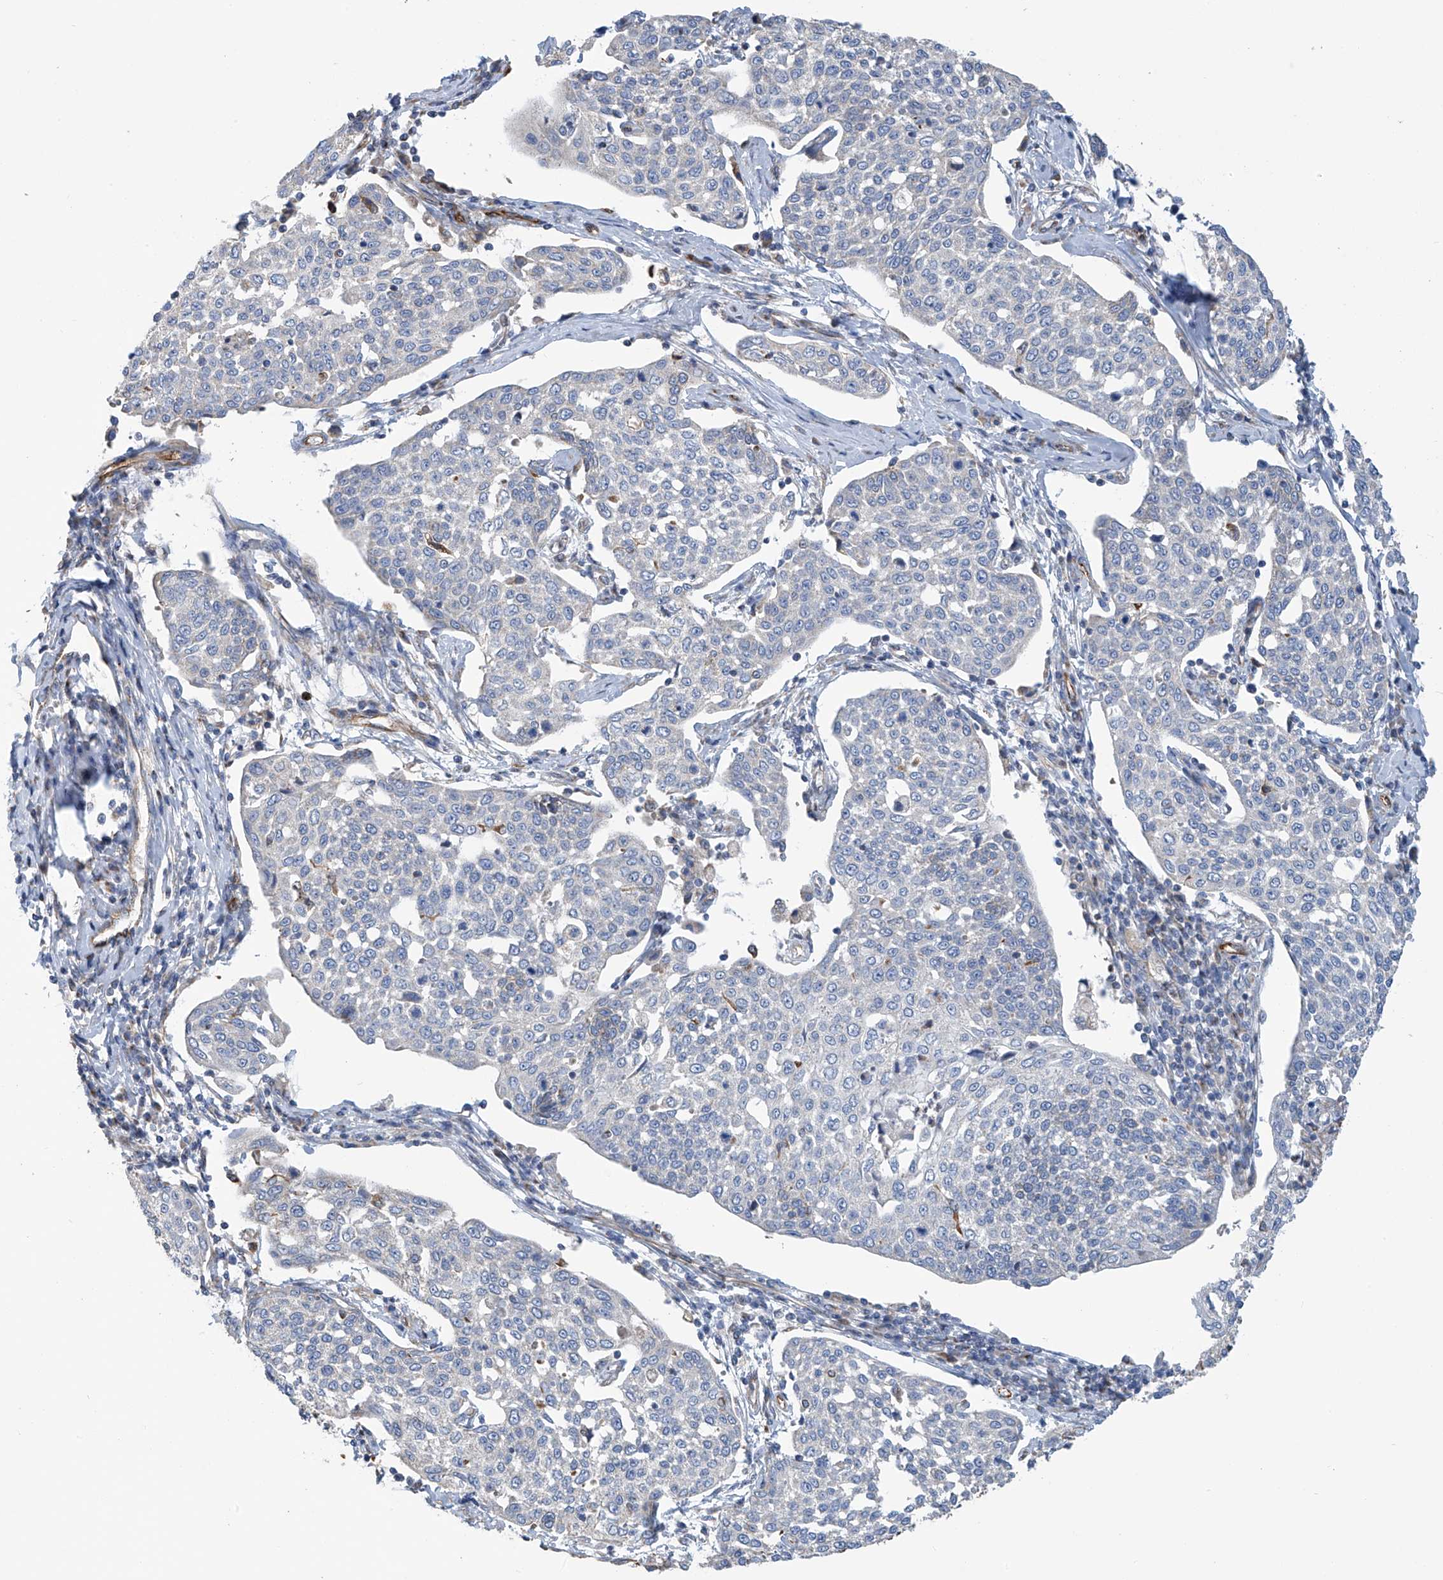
{"staining": {"intensity": "negative", "quantity": "none", "location": "none"}, "tissue": "cervical cancer", "cell_type": "Tumor cells", "image_type": "cancer", "snomed": [{"axis": "morphology", "description": "Squamous cell carcinoma, NOS"}, {"axis": "topography", "description": "Cervix"}], "caption": "An image of human squamous cell carcinoma (cervical) is negative for staining in tumor cells.", "gene": "EIF5B", "patient": {"sex": "female", "age": 34}}